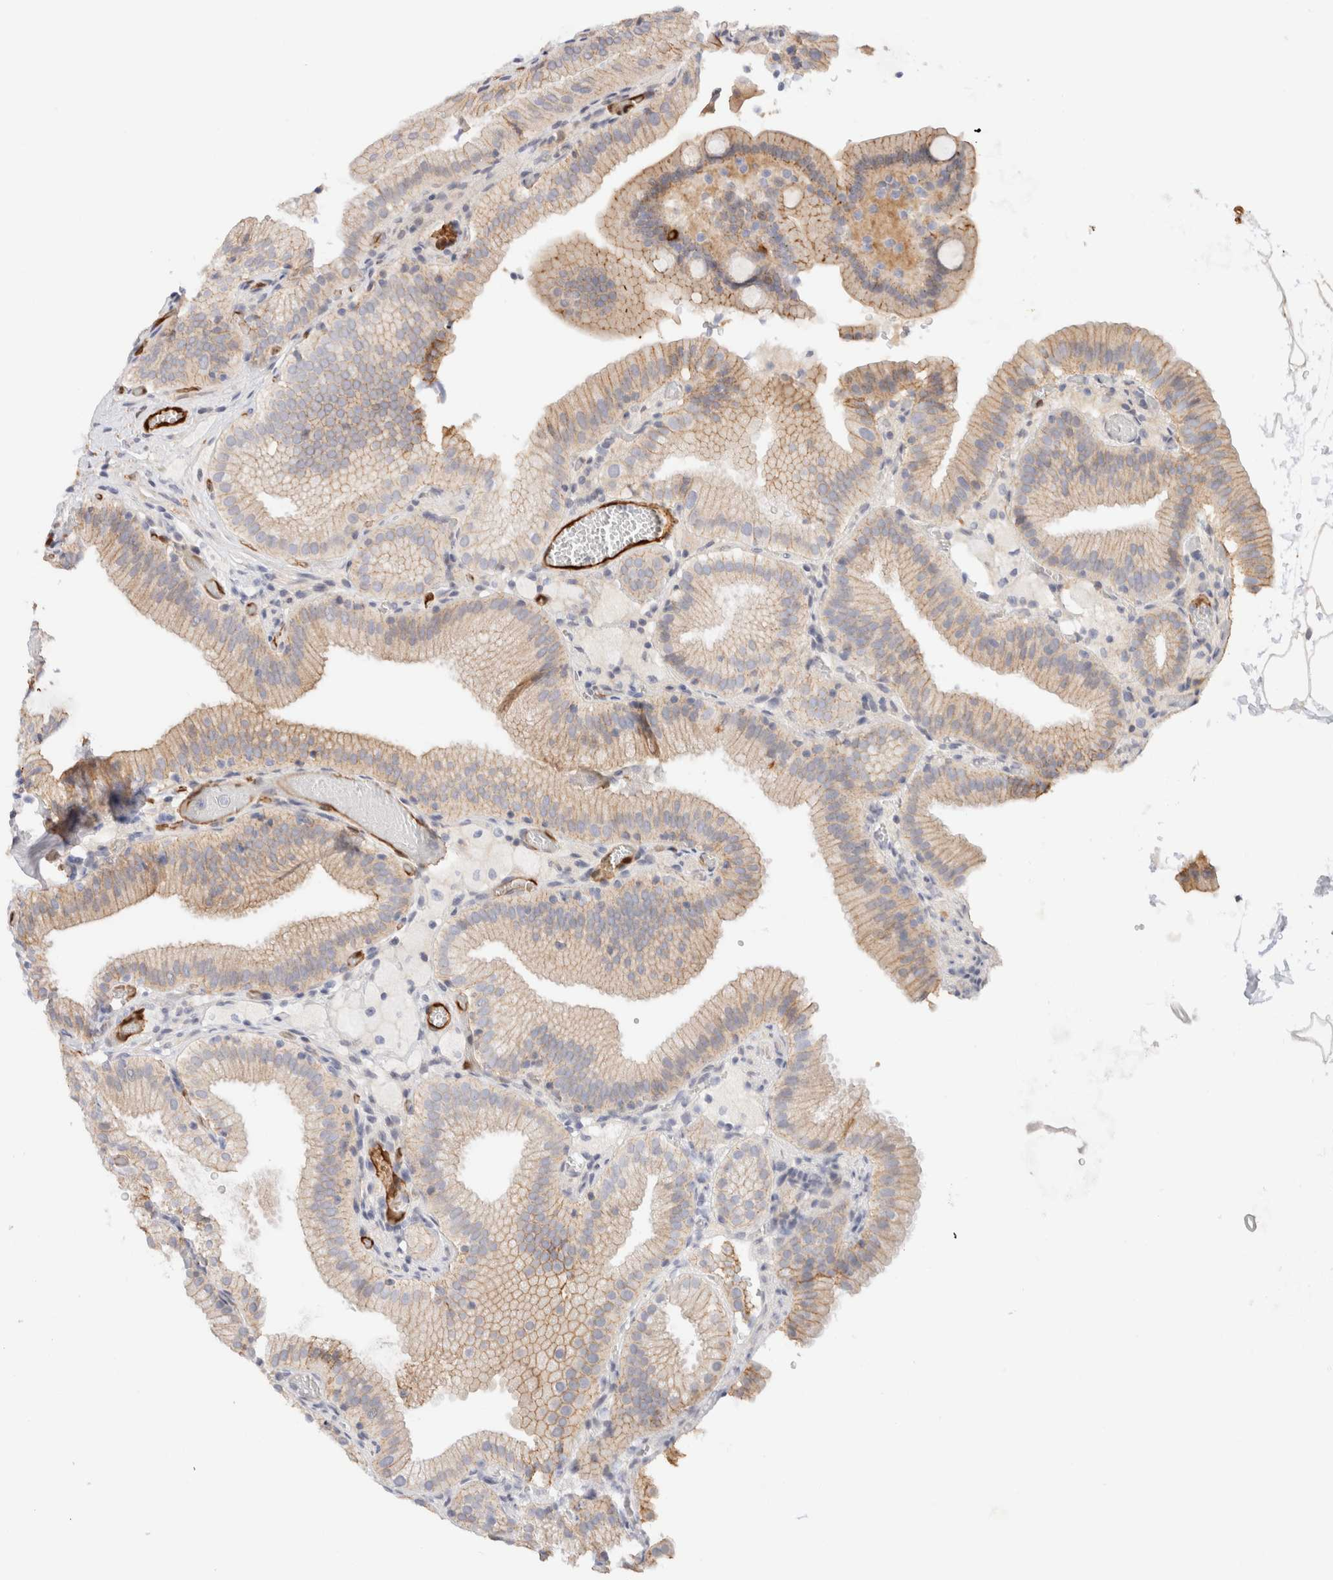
{"staining": {"intensity": "moderate", "quantity": ">75%", "location": "cytoplasmic/membranous"}, "tissue": "gallbladder", "cell_type": "Glandular cells", "image_type": "normal", "snomed": [{"axis": "morphology", "description": "Normal tissue, NOS"}, {"axis": "topography", "description": "Gallbladder"}], "caption": "Gallbladder stained with DAB IHC exhibits medium levels of moderate cytoplasmic/membranous staining in approximately >75% of glandular cells.", "gene": "LMCD1", "patient": {"sex": "male", "age": 54}}